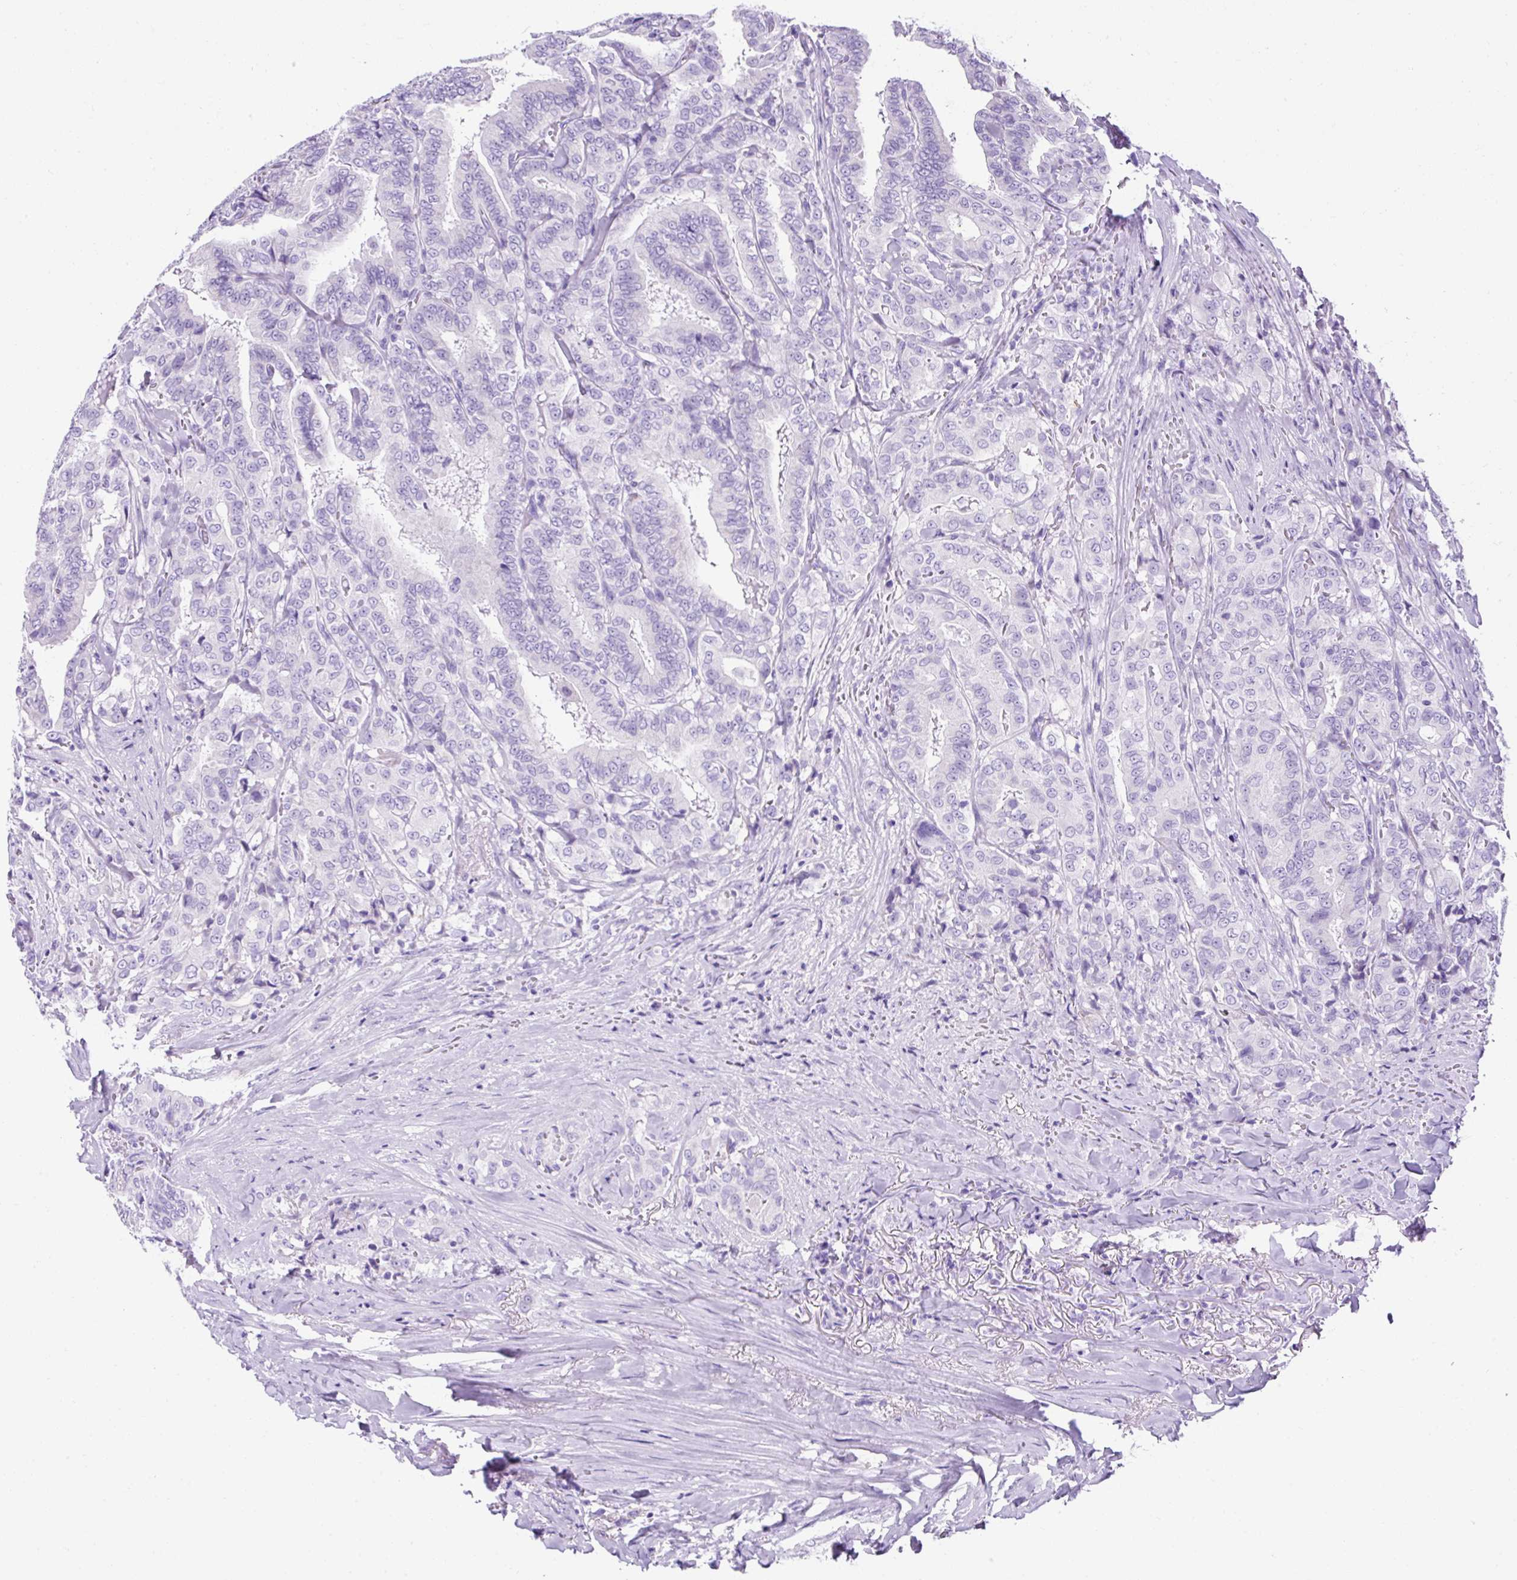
{"staining": {"intensity": "negative", "quantity": "none", "location": "none"}, "tissue": "thyroid cancer", "cell_type": "Tumor cells", "image_type": "cancer", "snomed": [{"axis": "morphology", "description": "Papillary adenocarcinoma, NOS"}, {"axis": "topography", "description": "Thyroid gland"}], "caption": "Tumor cells are negative for protein expression in human thyroid cancer (papillary adenocarcinoma).", "gene": "KRT12", "patient": {"sex": "male", "age": 61}}